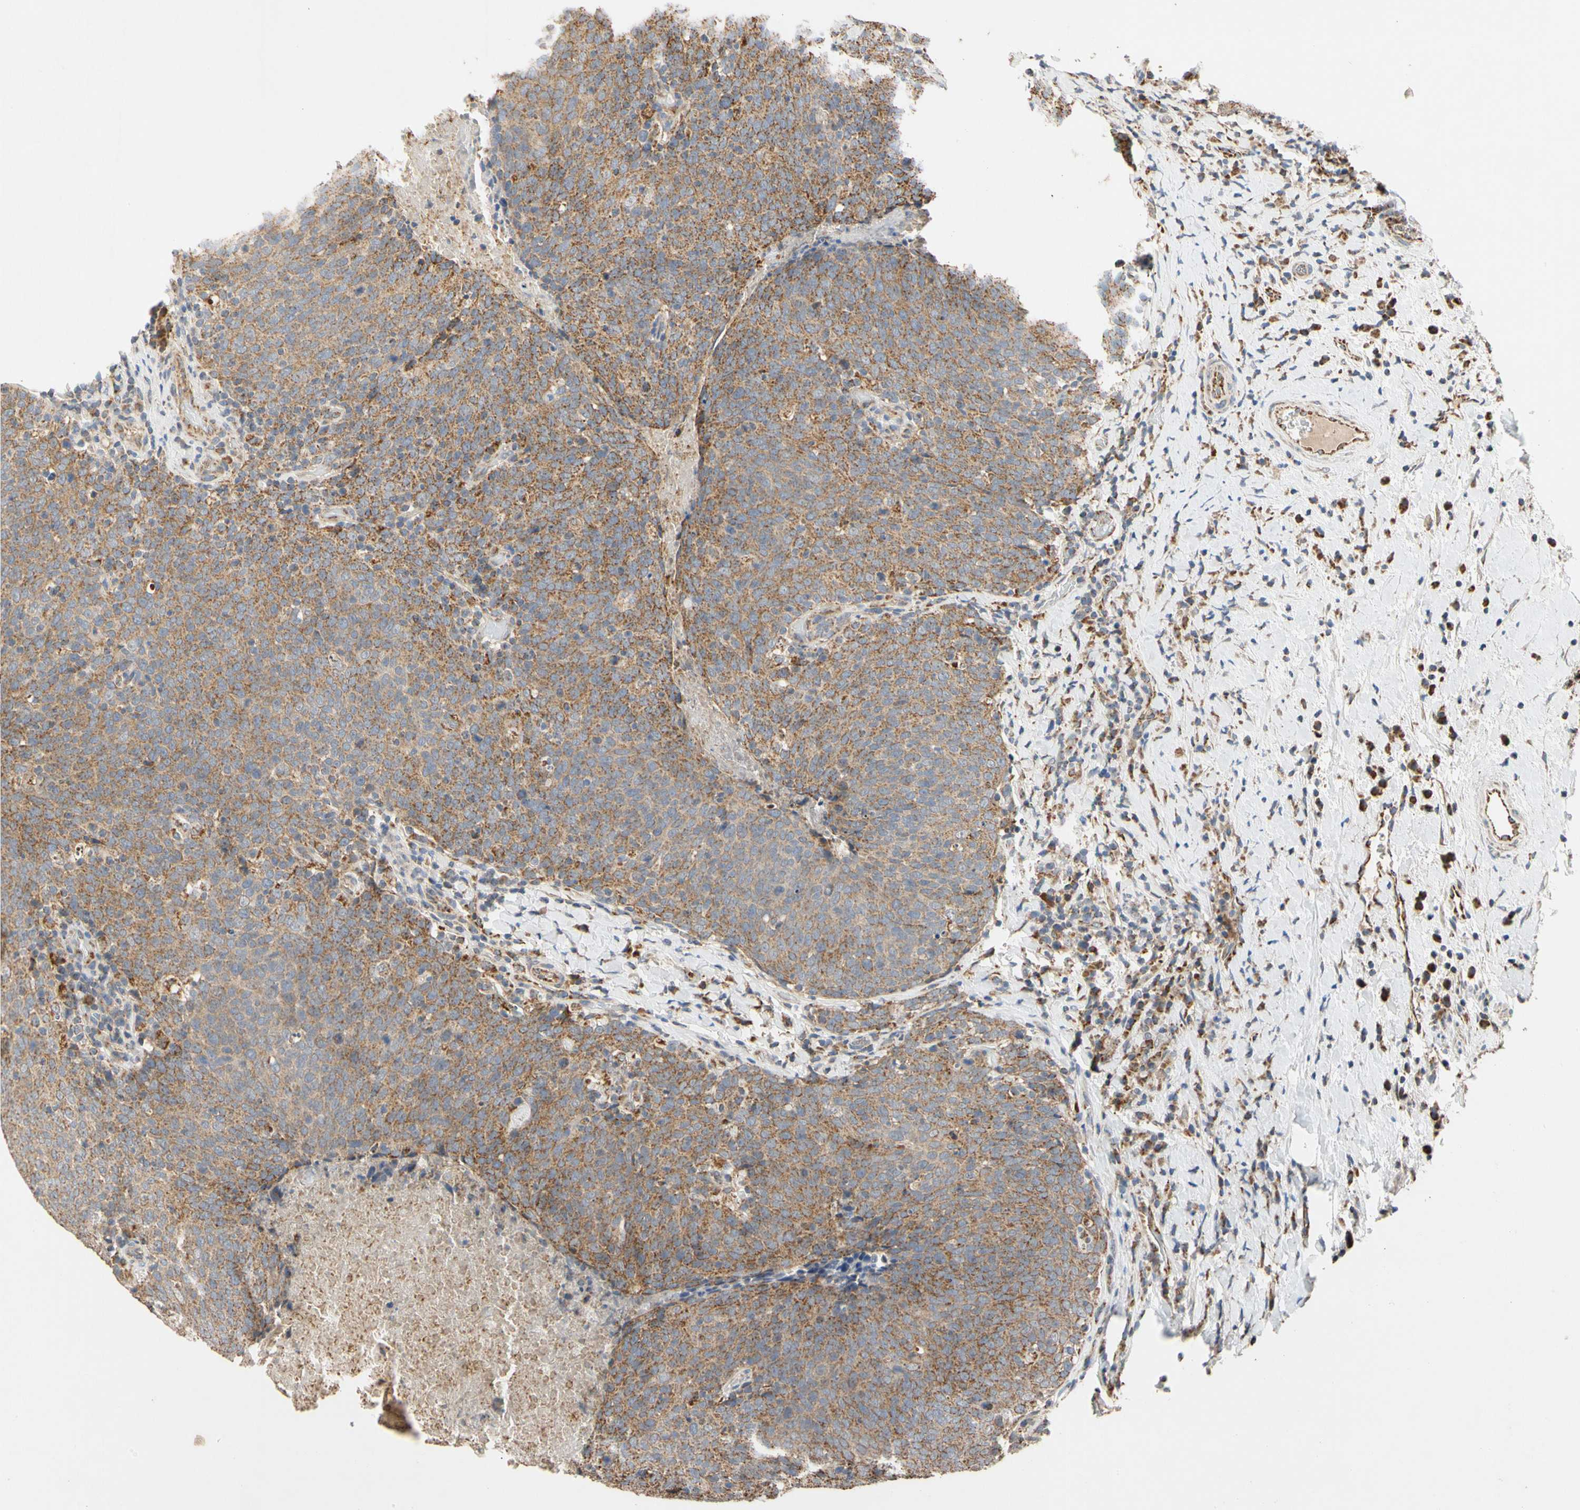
{"staining": {"intensity": "moderate", "quantity": ">75%", "location": "cytoplasmic/membranous"}, "tissue": "head and neck cancer", "cell_type": "Tumor cells", "image_type": "cancer", "snomed": [{"axis": "morphology", "description": "Squamous cell carcinoma, NOS"}, {"axis": "morphology", "description": "Squamous cell carcinoma, metastatic, NOS"}, {"axis": "topography", "description": "Lymph node"}, {"axis": "topography", "description": "Head-Neck"}], "caption": "A photomicrograph of head and neck cancer stained for a protein displays moderate cytoplasmic/membranous brown staining in tumor cells. (Brightfield microscopy of DAB IHC at high magnification).", "gene": "GPD2", "patient": {"sex": "male", "age": 62}}